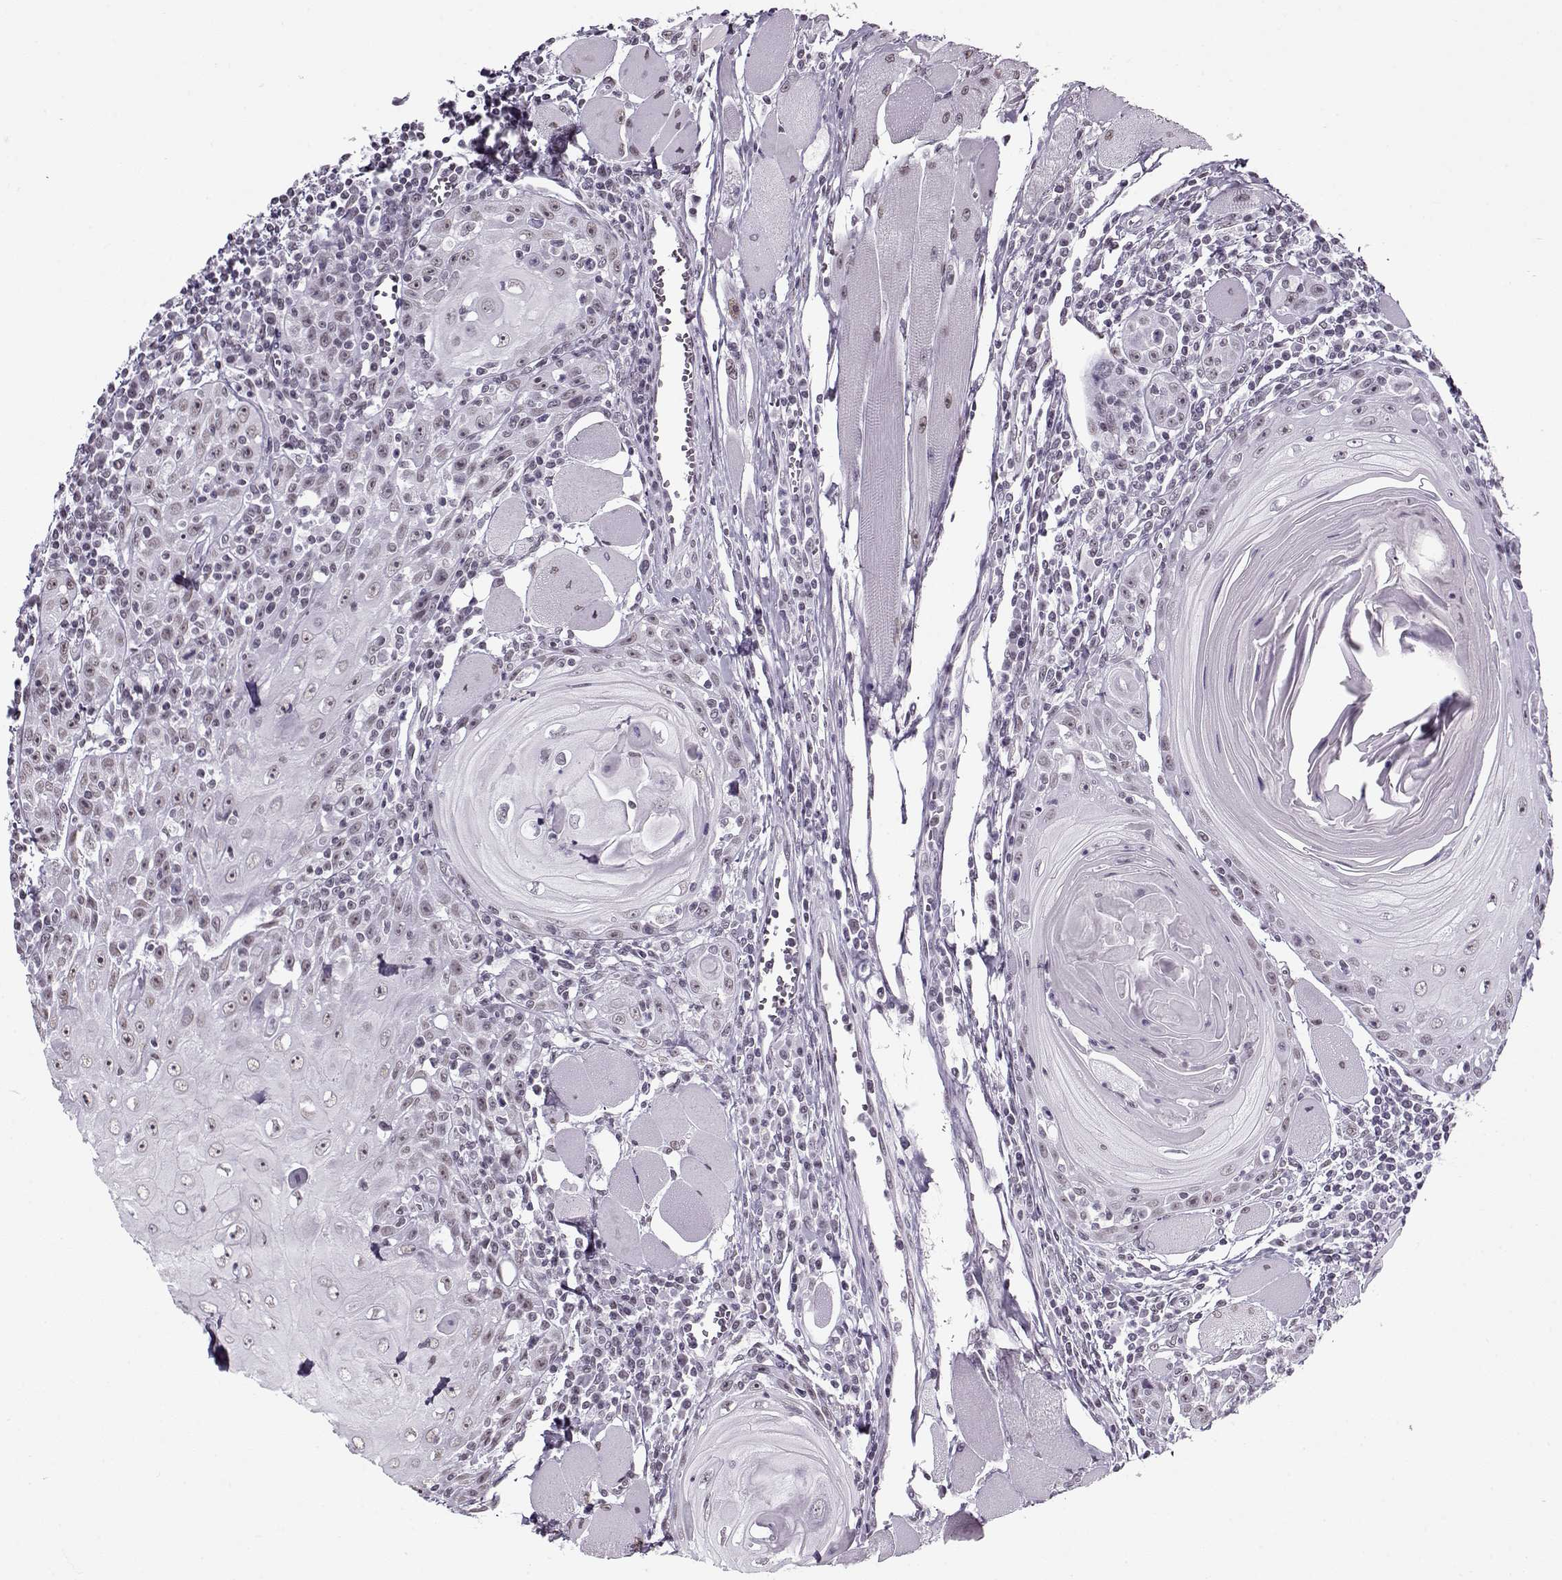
{"staining": {"intensity": "negative", "quantity": "none", "location": "none"}, "tissue": "head and neck cancer", "cell_type": "Tumor cells", "image_type": "cancer", "snomed": [{"axis": "morphology", "description": "Normal tissue, NOS"}, {"axis": "morphology", "description": "Squamous cell carcinoma, NOS"}, {"axis": "topography", "description": "Oral tissue"}, {"axis": "topography", "description": "Head-Neck"}], "caption": "Head and neck cancer (squamous cell carcinoma) was stained to show a protein in brown. There is no significant staining in tumor cells. (Stains: DAB (3,3'-diaminobenzidine) immunohistochemistry with hematoxylin counter stain, Microscopy: brightfield microscopy at high magnification).", "gene": "PRMT8", "patient": {"sex": "male", "age": 52}}